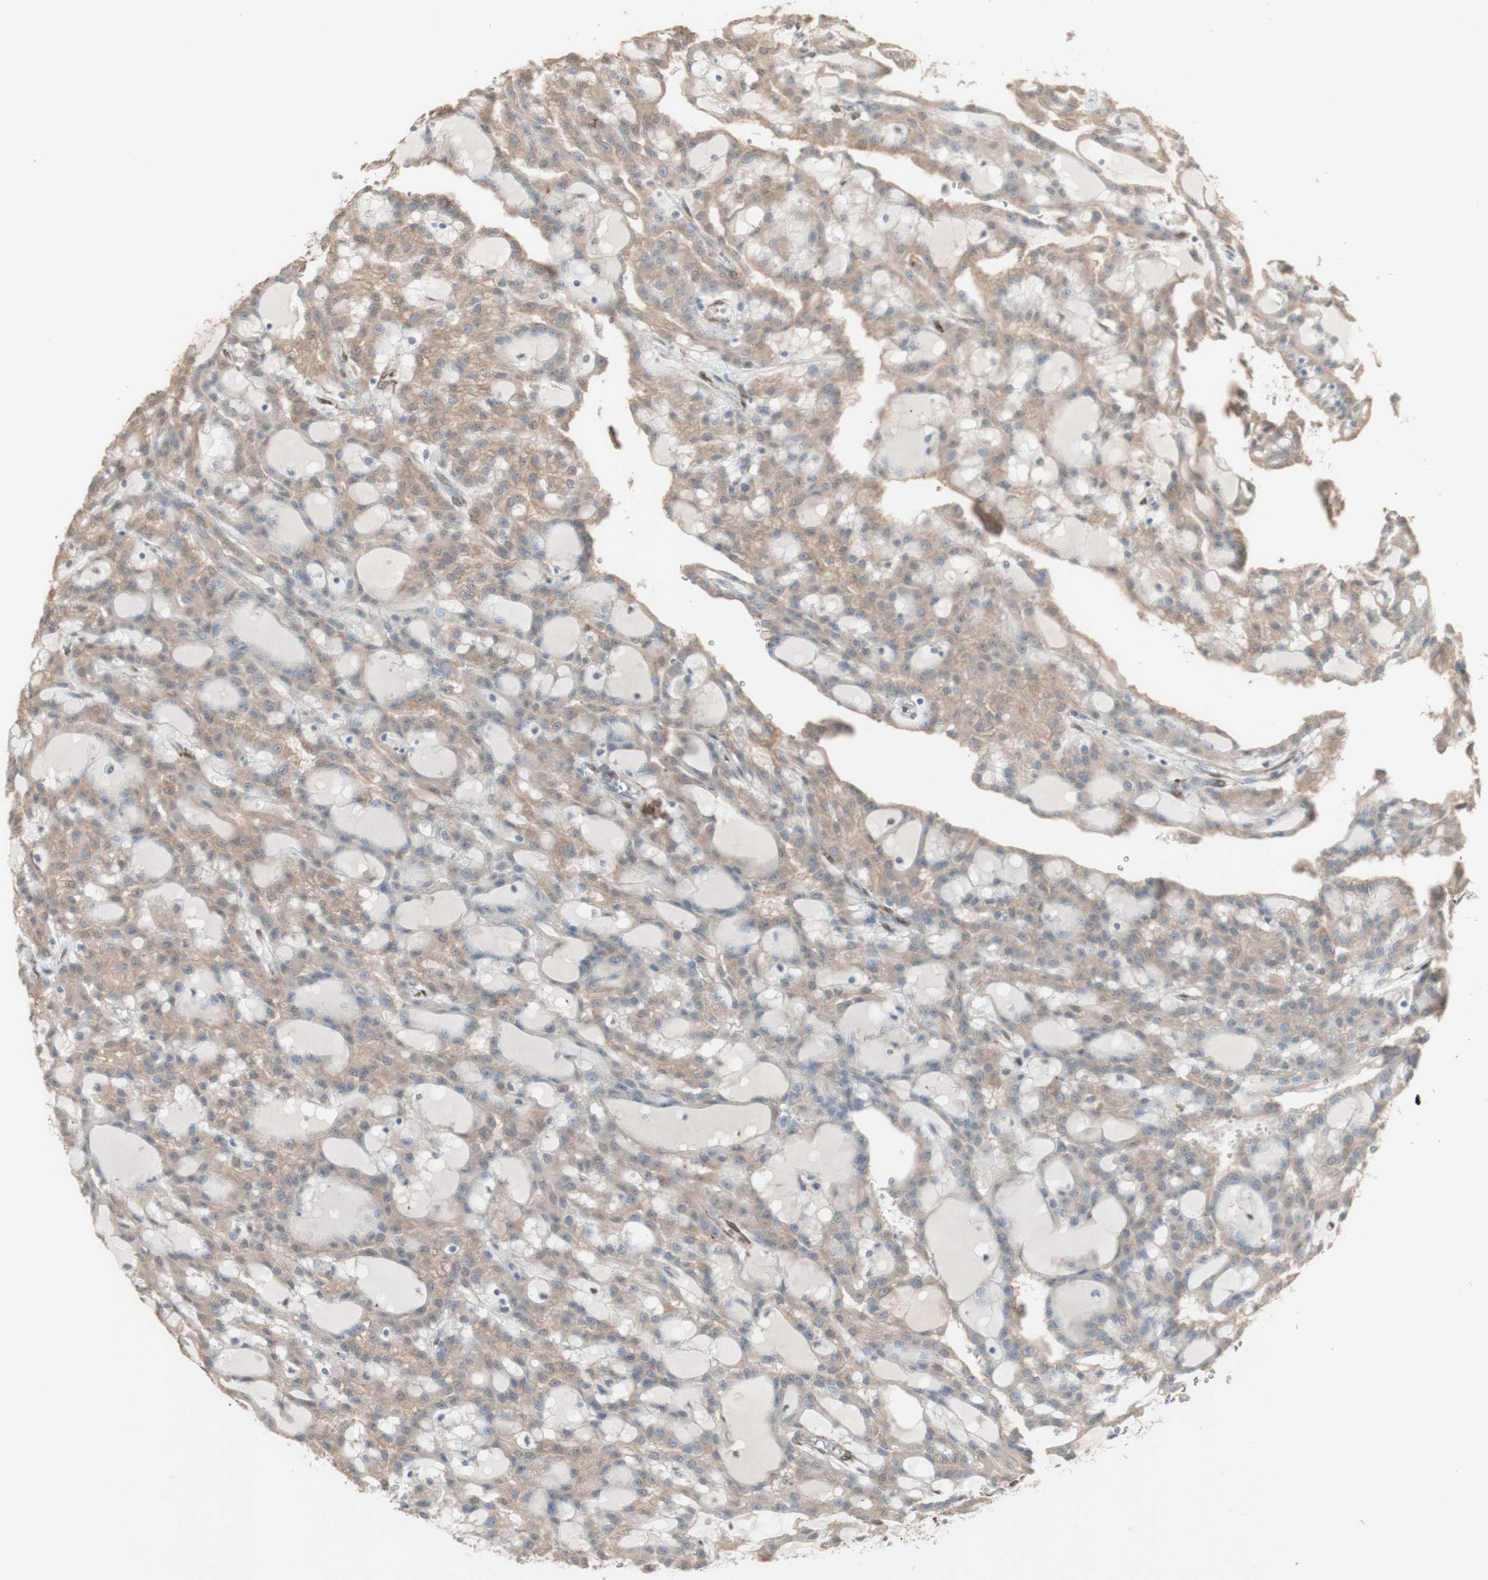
{"staining": {"intensity": "weak", "quantity": ">75%", "location": "cytoplasmic/membranous"}, "tissue": "renal cancer", "cell_type": "Tumor cells", "image_type": "cancer", "snomed": [{"axis": "morphology", "description": "Adenocarcinoma, NOS"}, {"axis": "topography", "description": "Kidney"}], "caption": "Renal cancer tissue displays weak cytoplasmic/membranous expression in approximately >75% of tumor cells, visualized by immunohistochemistry. (DAB (3,3'-diaminobenzidine) IHC with brightfield microscopy, high magnification).", "gene": "MUC3A", "patient": {"sex": "male", "age": 63}}